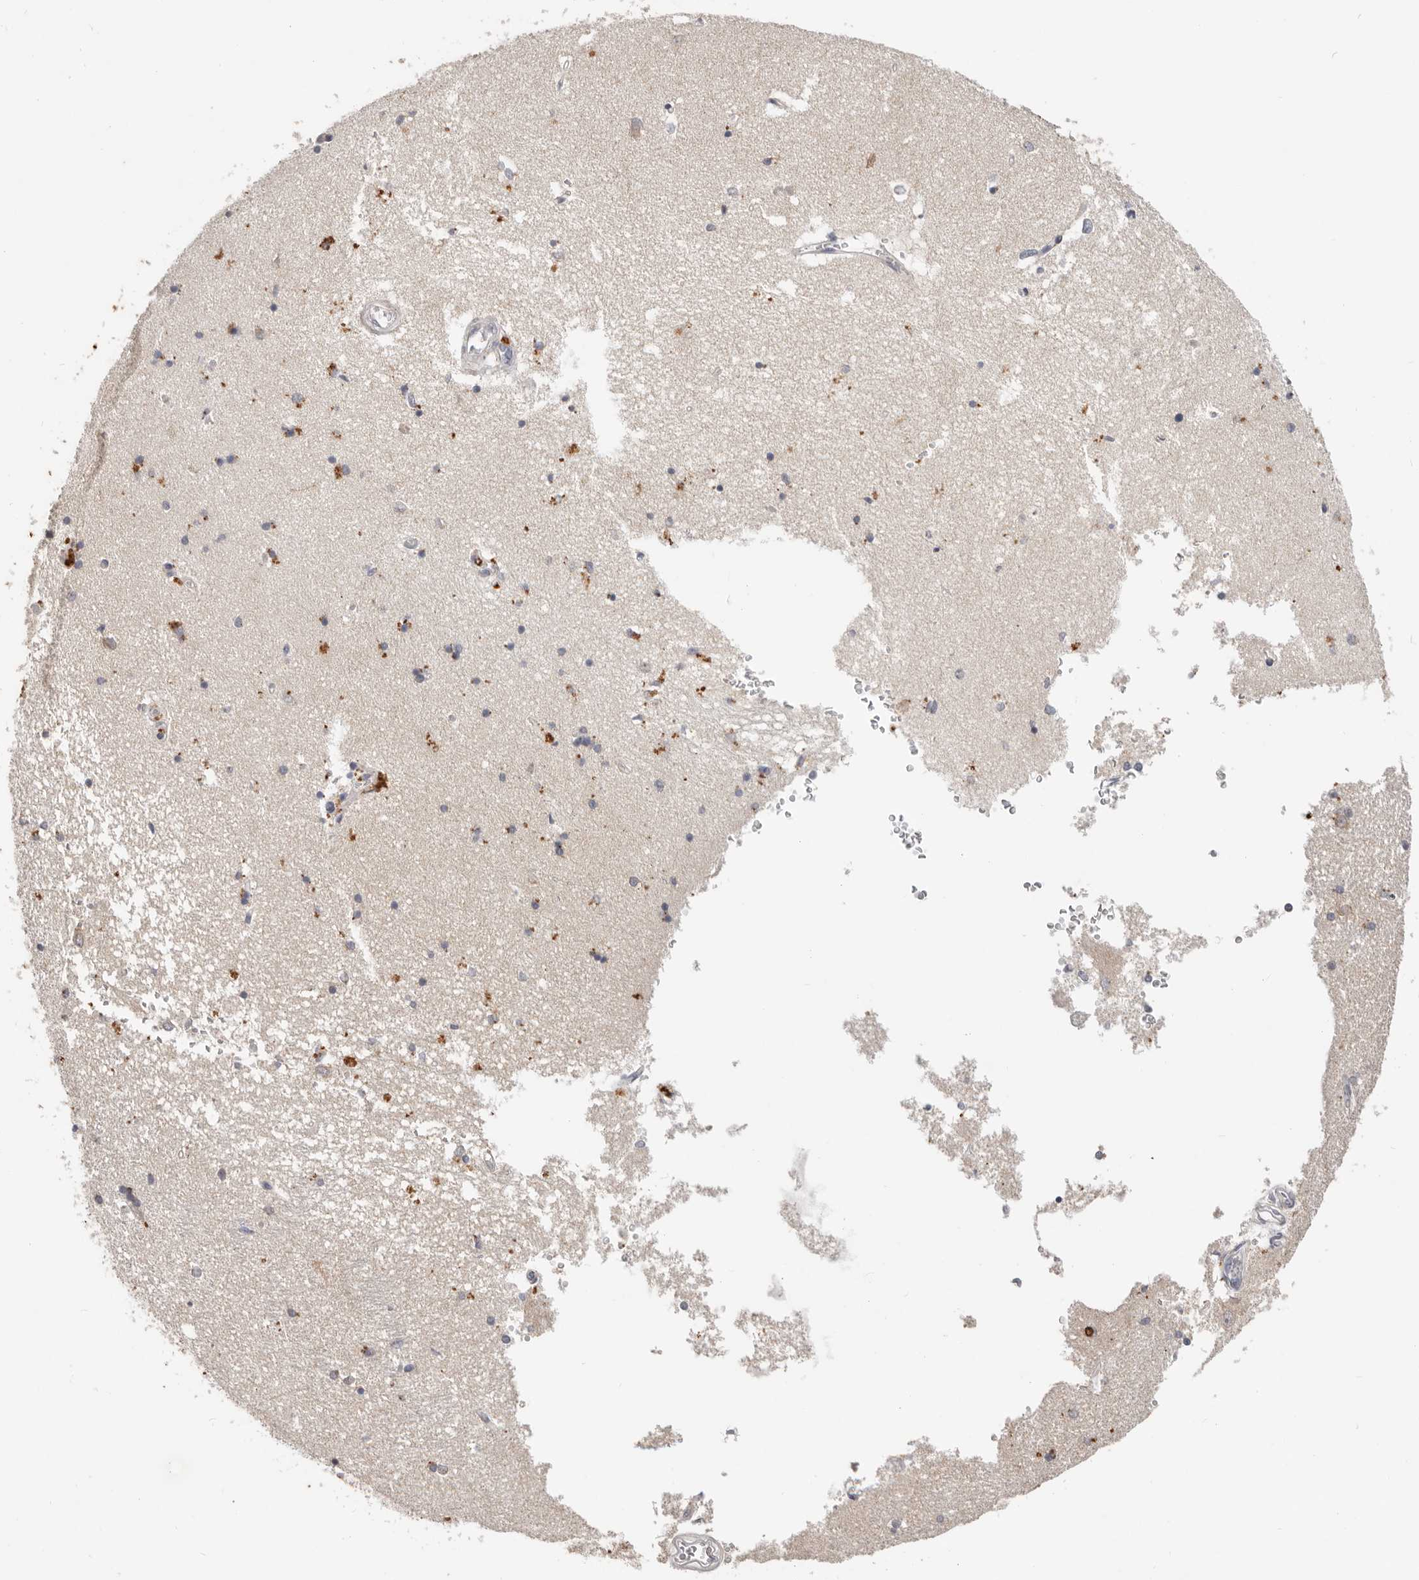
{"staining": {"intensity": "moderate", "quantity": "<25%", "location": "cytoplasmic/membranous"}, "tissue": "hippocampus", "cell_type": "Glial cells", "image_type": "normal", "snomed": [{"axis": "morphology", "description": "Normal tissue, NOS"}, {"axis": "topography", "description": "Hippocampus"}], "caption": "Brown immunohistochemical staining in normal human hippocampus shows moderate cytoplasmic/membranous positivity in approximately <25% of glial cells. (DAB (3,3'-diaminobenzidine) = brown stain, brightfield microscopy at high magnification).", "gene": "WDR77", "patient": {"sex": "male", "age": 45}}